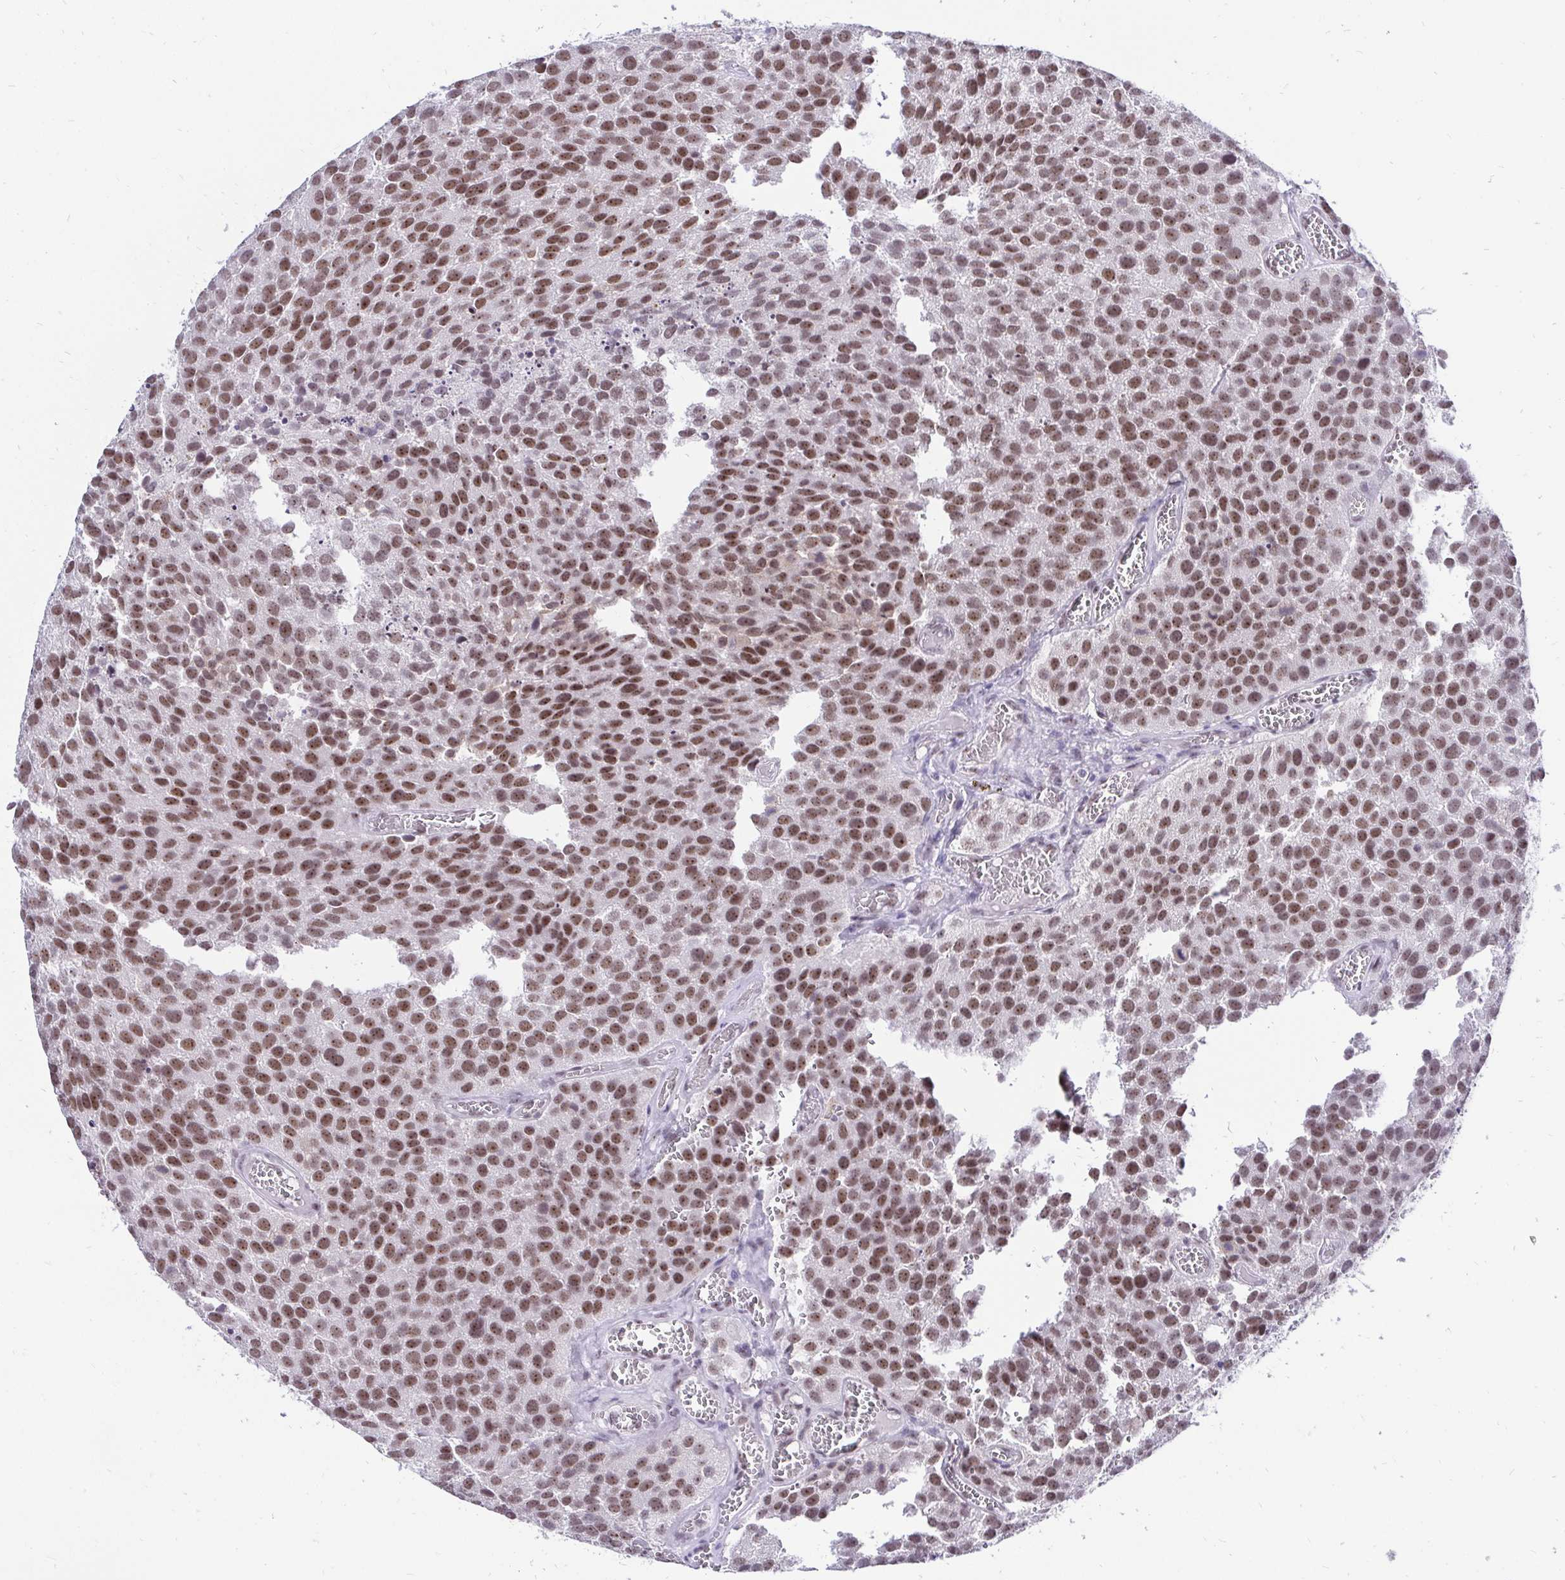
{"staining": {"intensity": "strong", "quantity": ">75%", "location": "nuclear"}, "tissue": "urothelial cancer", "cell_type": "Tumor cells", "image_type": "cancer", "snomed": [{"axis": "morphology", "description": "Urothelial carcinoma, Low grade"}, {"axis": "topography", "description": "Urinary bladder"}], "caption": "This histopathology image demonstrates immunohistochemistry (IHC) staining of urothelial cancer, with high strong nuclear expression in approximately >75% of tumor cells.", "gene": "ZNF860", "patient": {"sex": "female", "age": 69}}